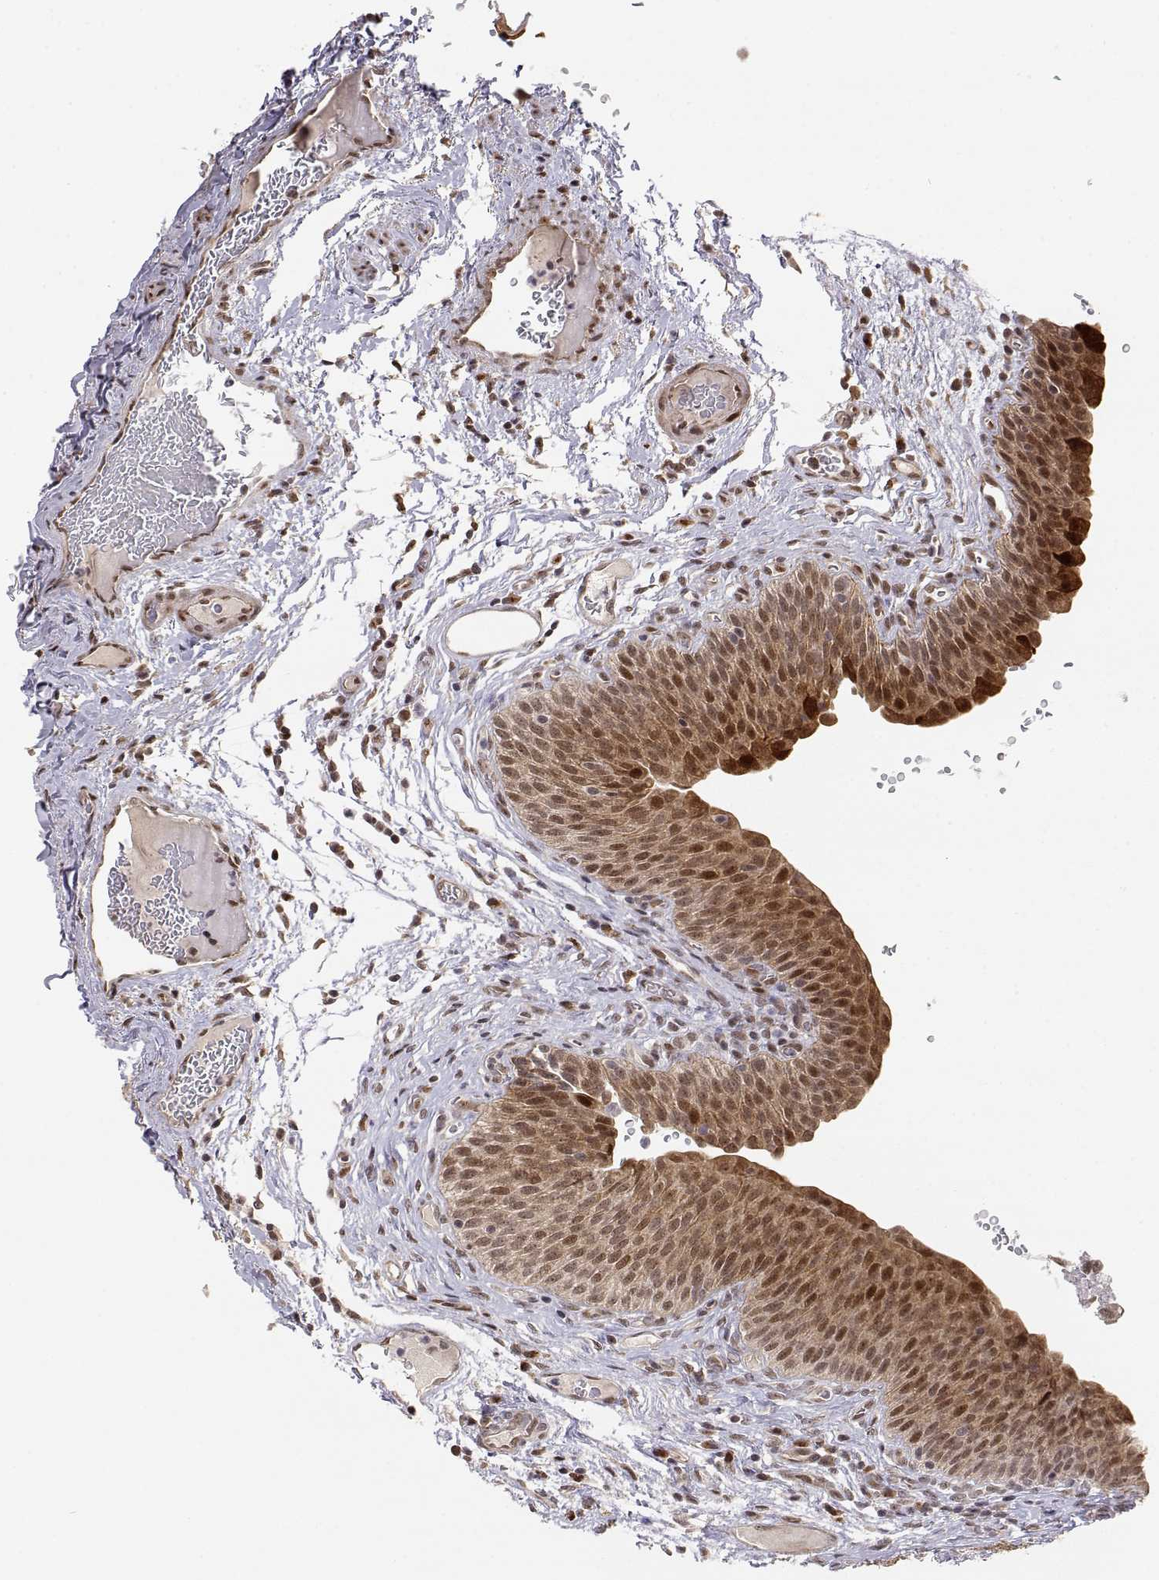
{"staining": {"intensity": "strong", "quantity": ">75%", "location": "cytoplasmic/membranous,nuclear"}, "tissue": "urinary bladder", "cell_type": "Urothelial cells", "image_type": "normal", "snomed": [{"axis": "morphology", "description": "Normal tissue, NOS"}, {"axis": "topography", "description": "Urinary bladder"}], "caption": "This photomicrograph shows IHC staining of normal human urinary bladder, with high strong cytoplasmic/membranous,nuclear positivity in about >75% of urothelial cells.", "gene": "BRCA1", "patient": {"sex": "male", "age": 66}}